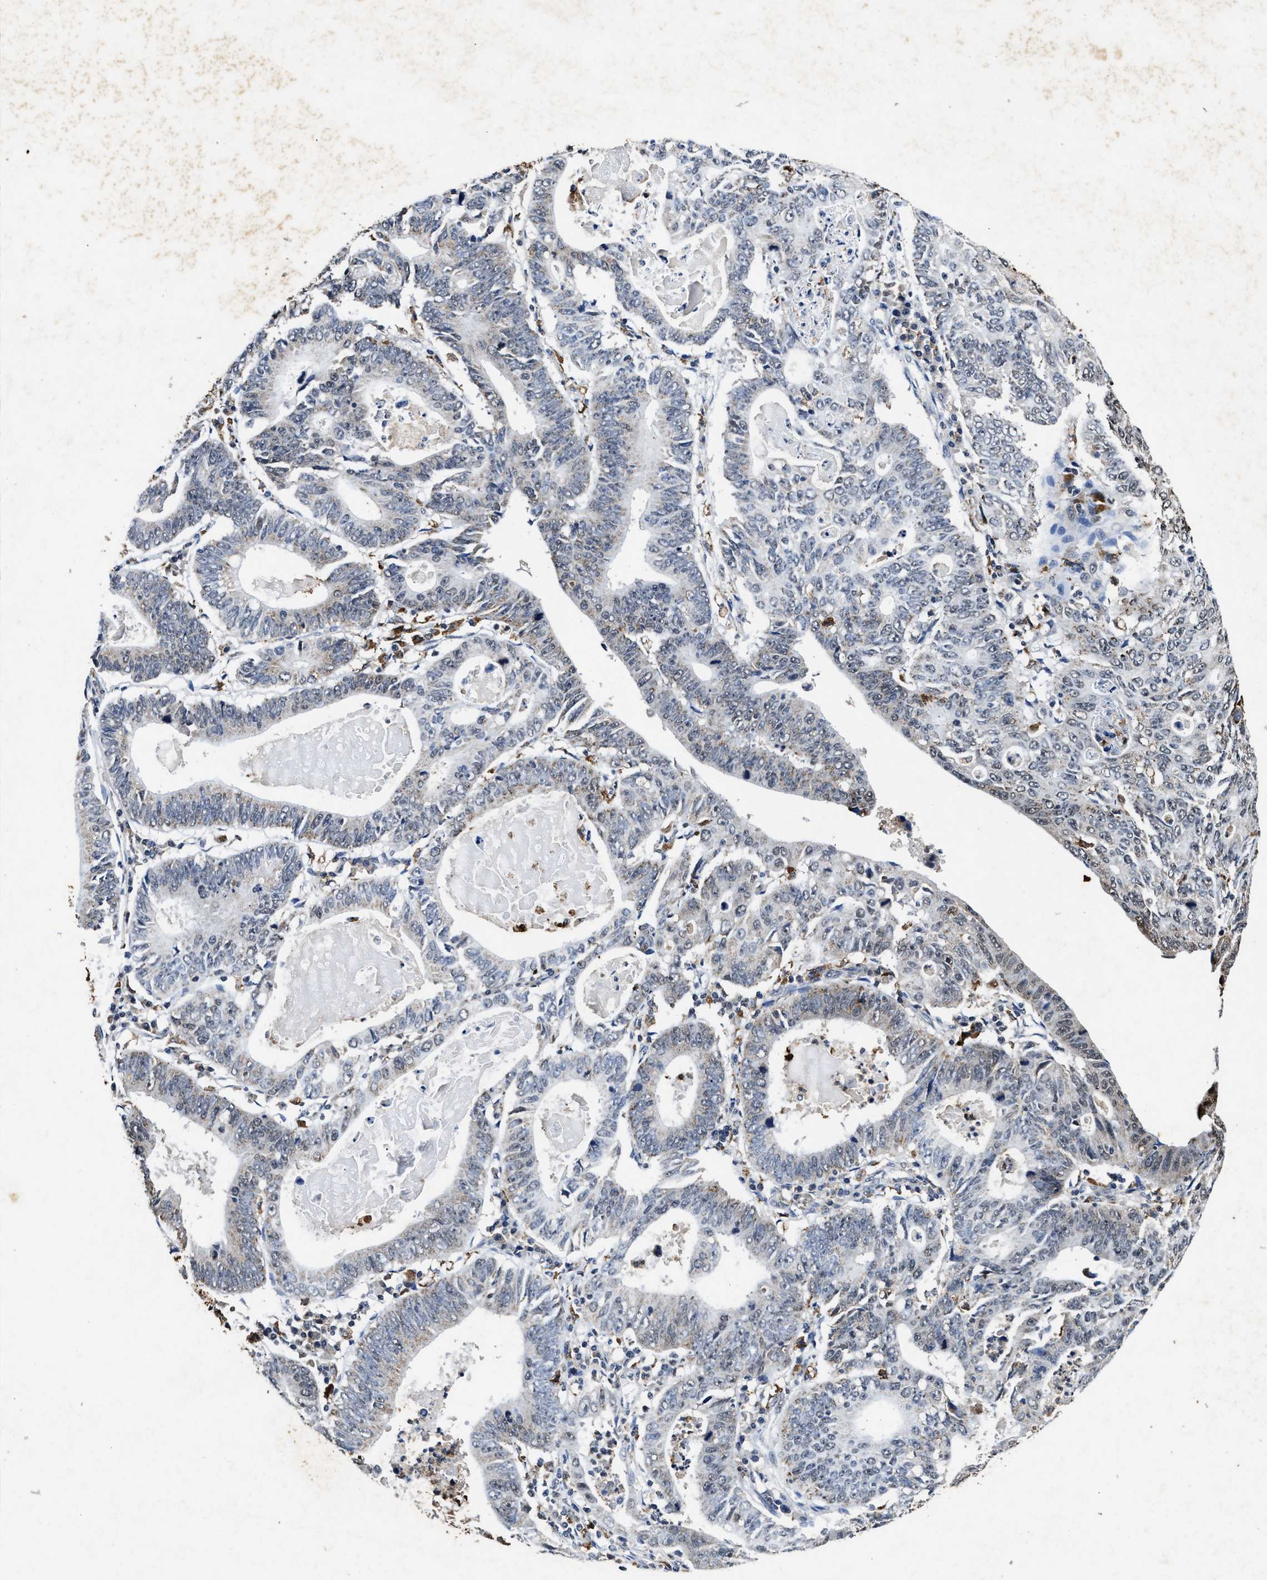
{"staining": {"intensity": "negative", "quantity": "none", "location": "none"}, "tissue": "stomach cancer", "cell_type": "Tumor cells", "image_type": "cancer", "snomed": [{"axis": "morphology", "description": "Adenocarcinoma, NOS"}, {"axis": "topography", "description": "Stomach"}], "caption": "A high-resolution micrograph shows immunohistochemistry (IHC) staining of stomach cancer, which demonstrates no significant expression in tumor cells.", "gene": "ACOX1", "patient": {"sex": "male", "age": 59}}